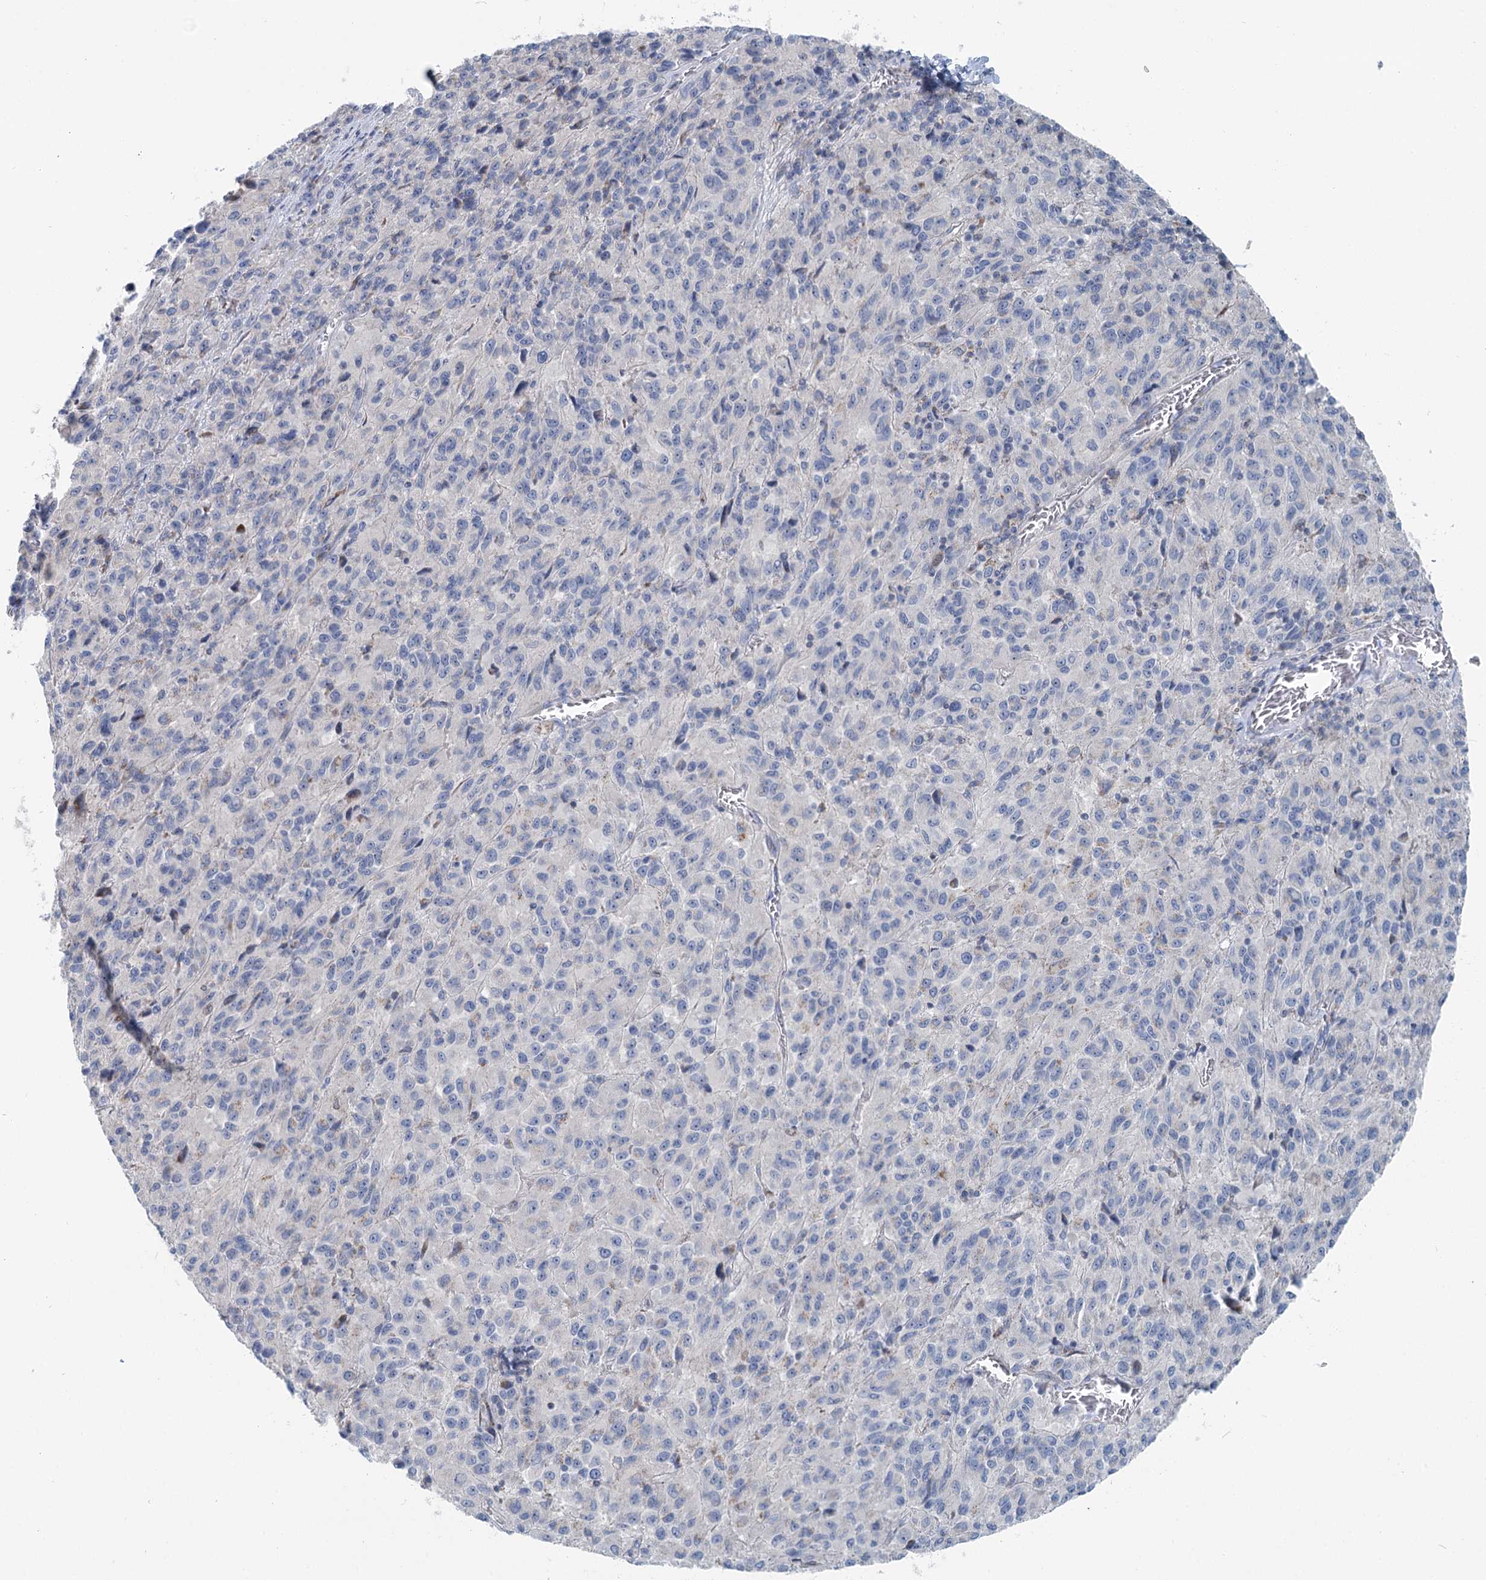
{"staining": {"intensity": "negative", "quantity": "none", "location": "none"}, "tissue": "melanoma", "cell_type": "Tumor cells", "image_type": "cancer", "snomed": [{"axis": "morphology", "description": "Malignant melanoma, Metastatic site"}, {"axis": "topography", "description": "Lung"}], "caption": "Tumor cells show no significant protein positivity in malignant melanoma (metastatic site).", "gene": "MARK2", "patient": {"sex": "male", "age": 64}}